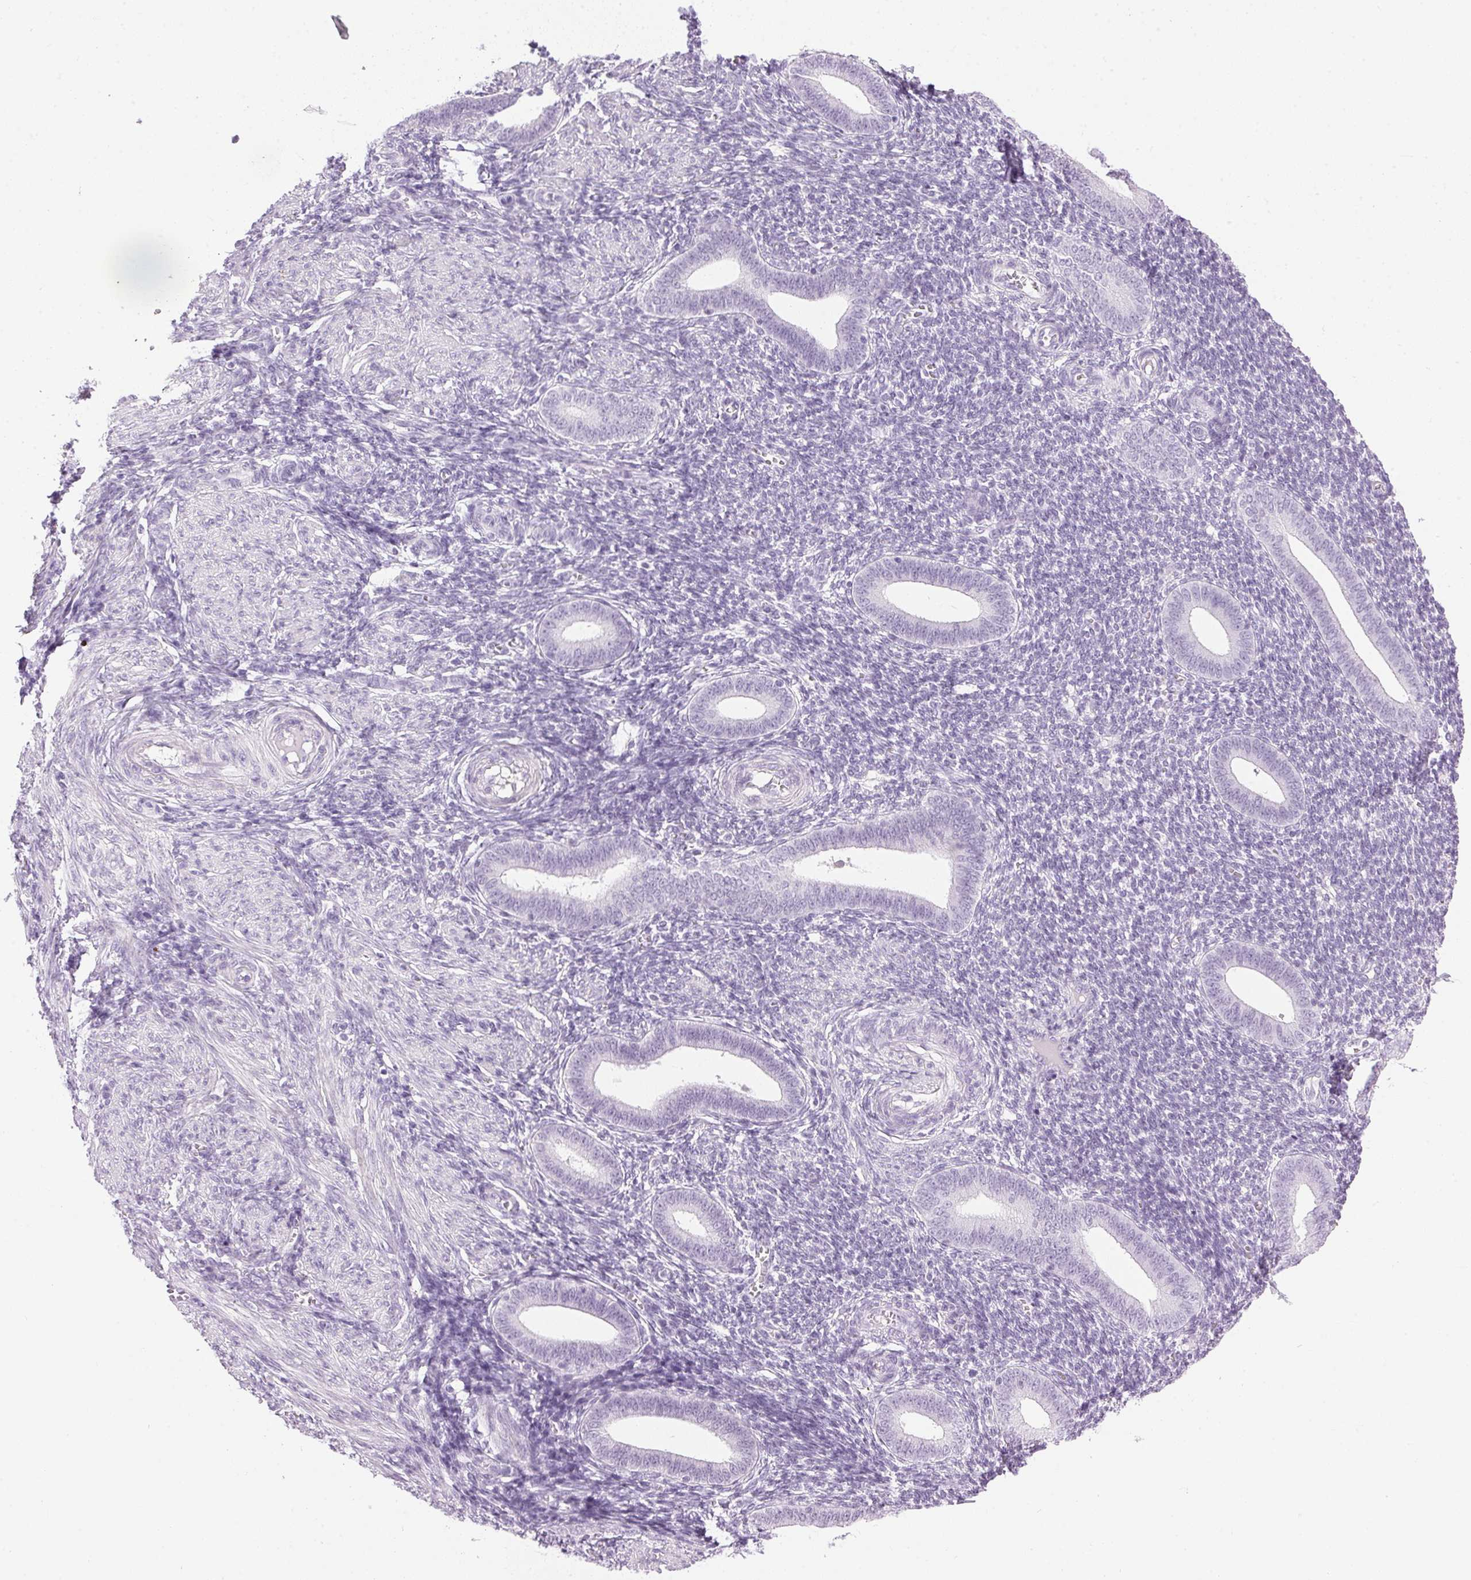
{"staining": {"intensity": "negative", "quantity": "none", "location": "none"}, "tissue": "endometrium", "cell_type": "Cells in endometrial stroma", "image_type": "normal", "snomed": [{"axis": "morphology", "description": "Normal tissue, NOS"}, {"axis": "topography", "description": "Endometrium"}], "caption": "The photomicrograph exhibits no staining of cells in endometrial stroma in normal endometrium.", "gene": "SP7", "patient": {"sex": "female", "age": 25}}